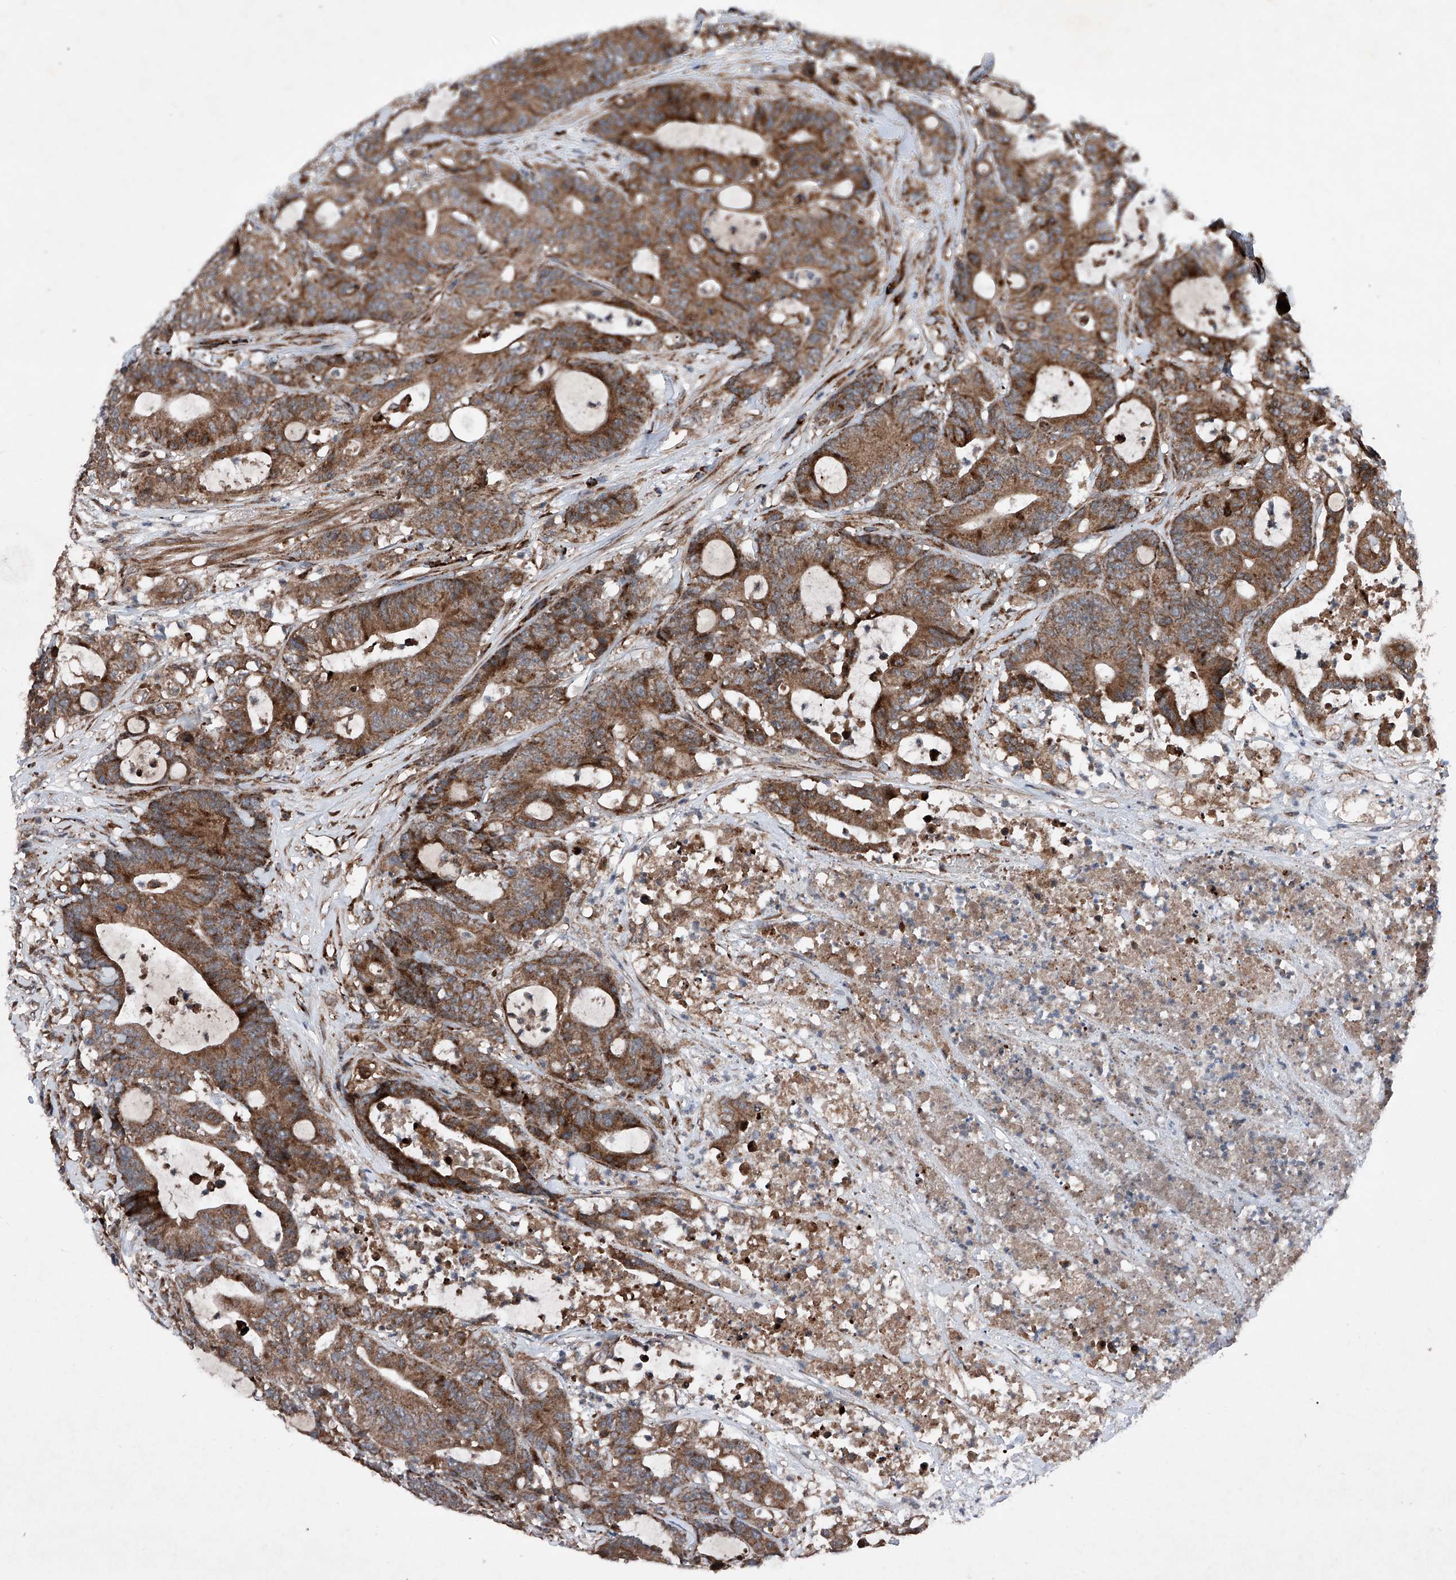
{"staining": {"intensity": "moderate", "quantity": ">75%", "location": "cytoplasmic/membranous"}, "tissue": "colorectal cancer", "cell_type": "Tumor cells", "image_type": "cancer", "snomed": [{"axis": "morphology", "description": "Adenocarcinoma, NOS"}, {"axis": "topography", "description": "Colon"}], "caption": "Protein staining of colorectal cancer (adenocarcinoma) tissue demonstrates moderate cytoplasmic/membranous expression in approximately >75% of tumor cells. (IHC, brightfield microscopy, high magnification).", "gene": "DAD1", "patient": {"sex": "female", "age": 84}}